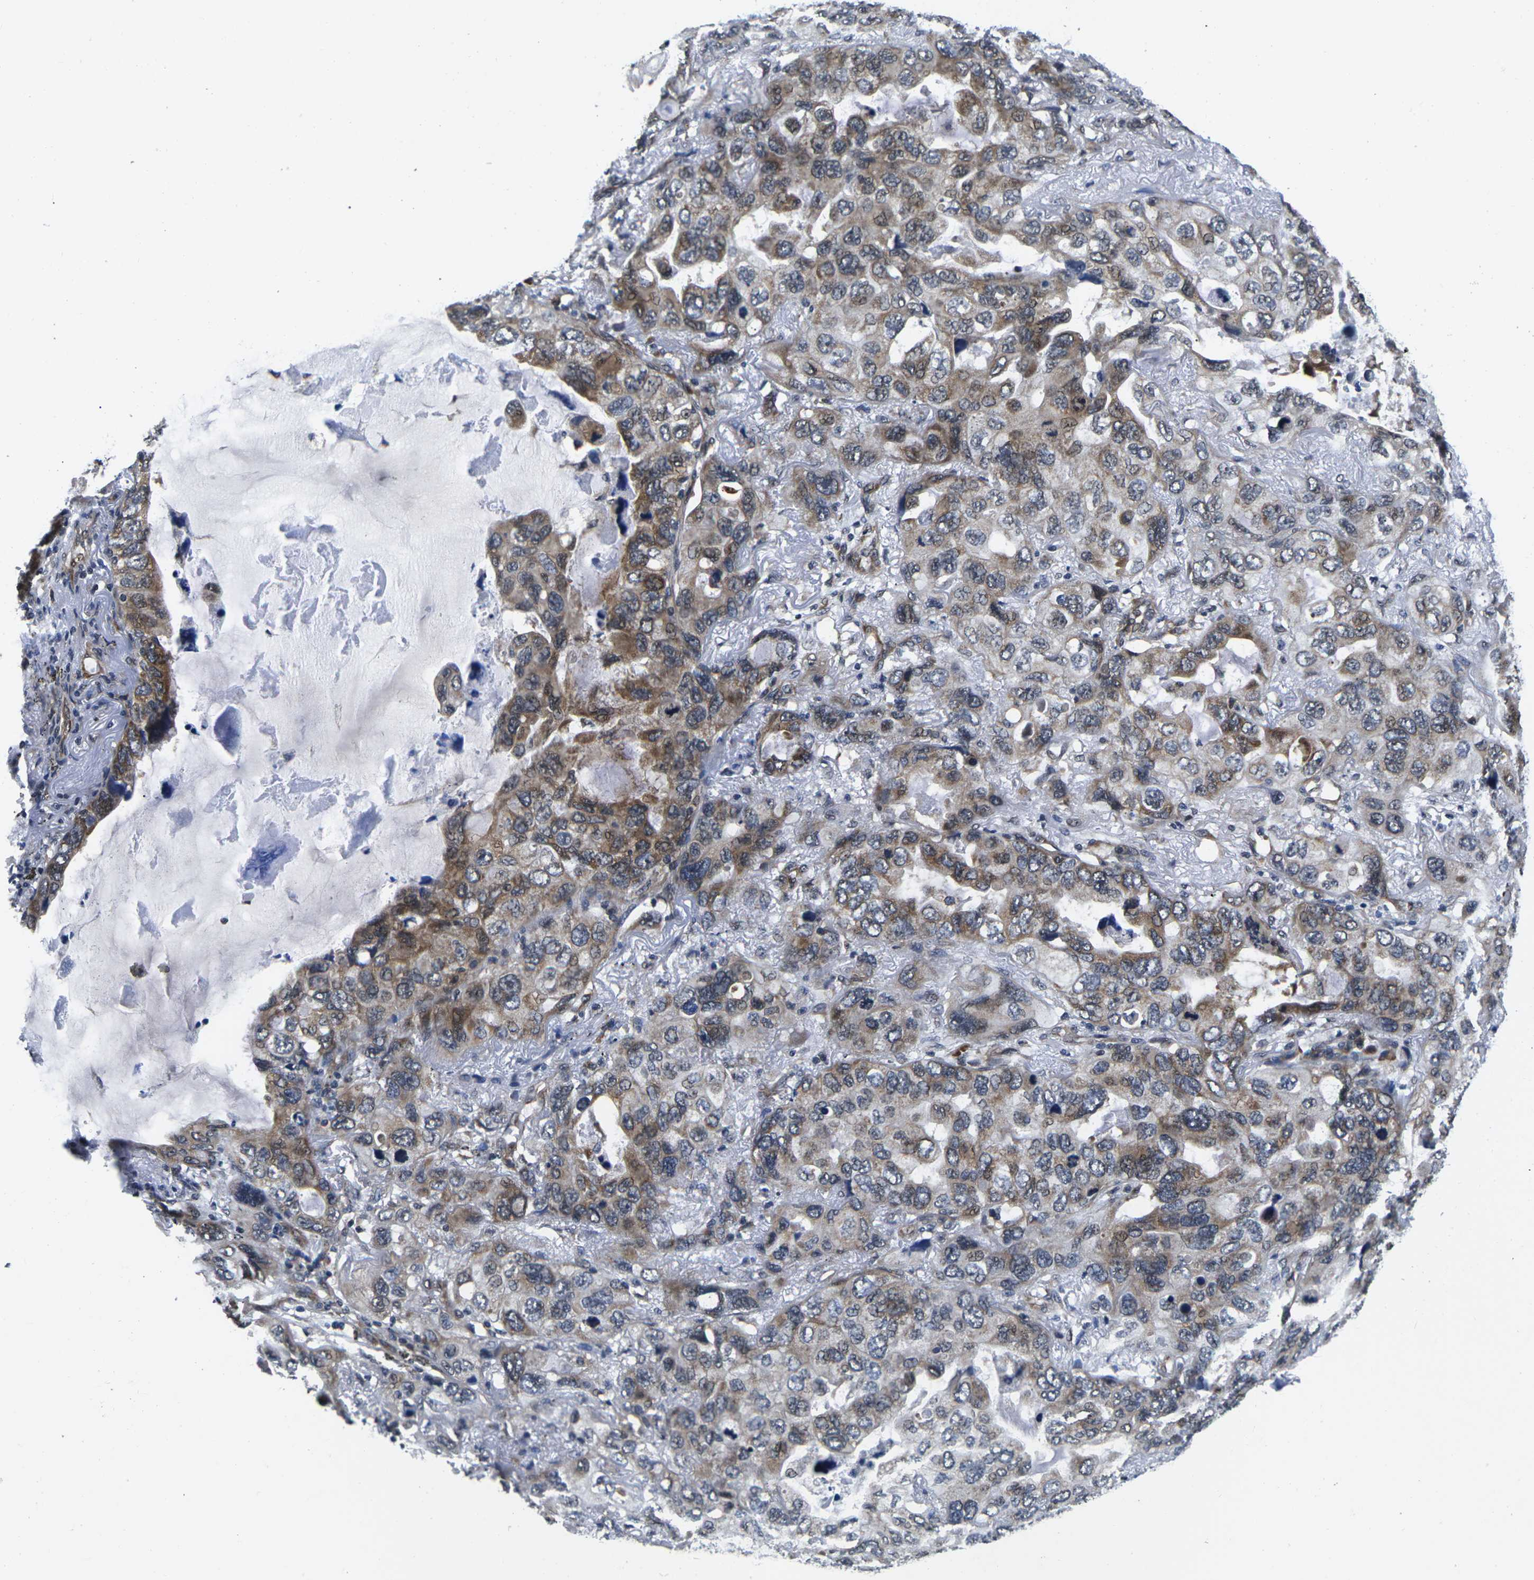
{"staining": {"intensity": "moderate", "quantity": "25%-75%", "location": "cytoplasmic/membranous"}, "tissue": "lung cancer", "cell_type": "Tumor cells", "image_type": "cancer", "snomed": [{"axis": "morphology", "description": "Squamous cell carcinoma, NOS"}, {"axis": "topography", "description": "Lung"}], "caption": "This histopathology image shows immunohistochemistry staining of lung cancer, with medium moderate cytoplasmic/membranous positivity in about 25%-75% of tumor cells.", "gene": "CCNE1", "patient": {"sex": "female", "age": 73}}